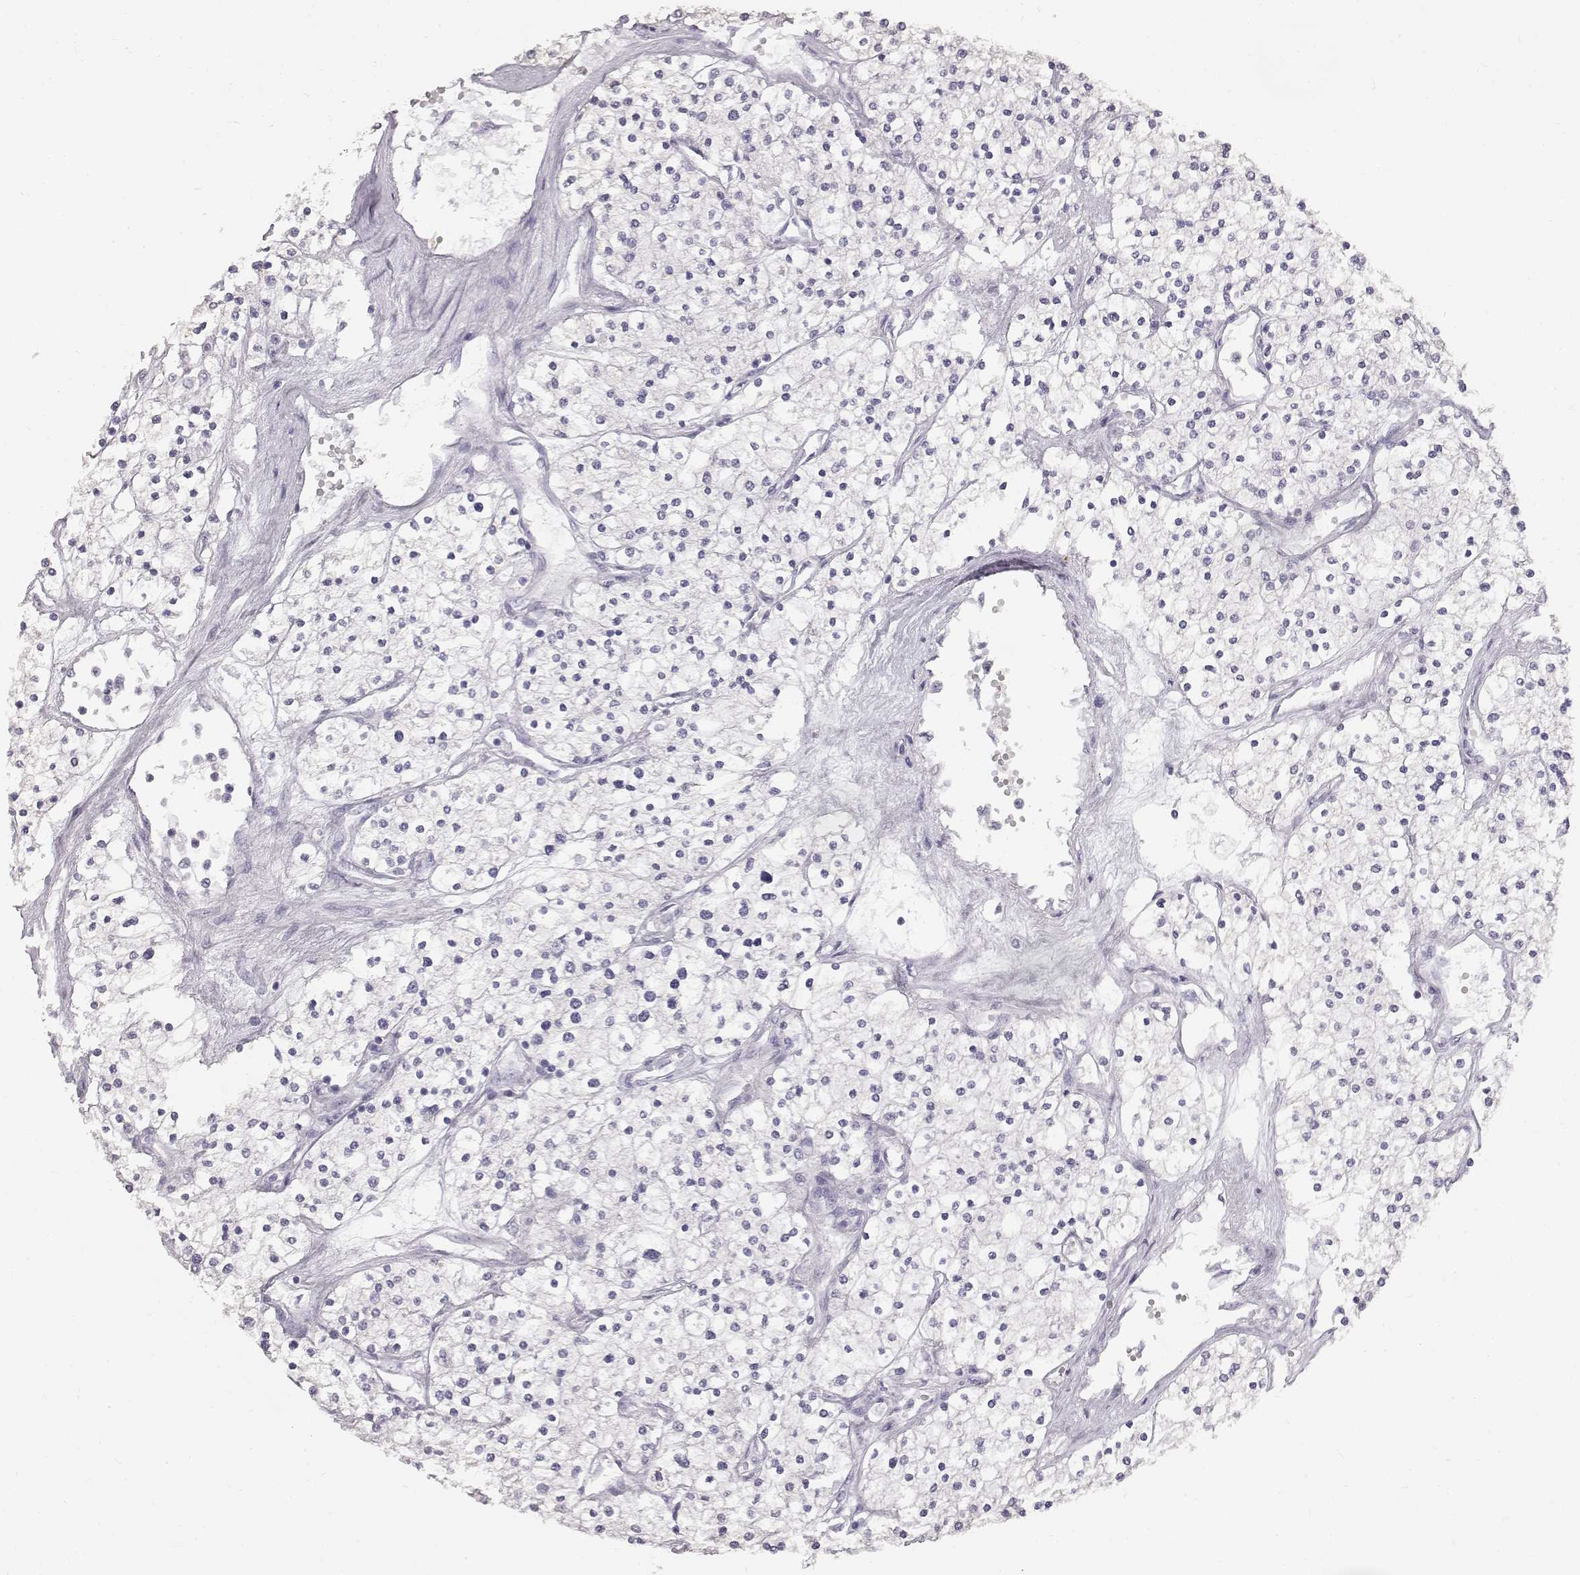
{"staining": {"intensity": "negative", "quantity": "none", "location": "none"}, "tissue": "renal cancer", "cell_type": "Tumor cells", "image_type": "cancer", "snomed": [{"axis": "morphology", "description": "Adenocarcinoma, NOS"}, {"axis": "topography", "description": "Kidney"}], "caption": "High magnification brightfield microscopy of renal cancer (adenocarcinoma) stained with DAB (3,3'-diaminobenzidine) (brown) and counterstained with hematoxylin (blue): tumor cells show no significant positivity. (Immunohistochemistry, brightfield microscopy, high magnification).", "gene": "KRT33A", "patient": {"sex": "male", "age": 80}}